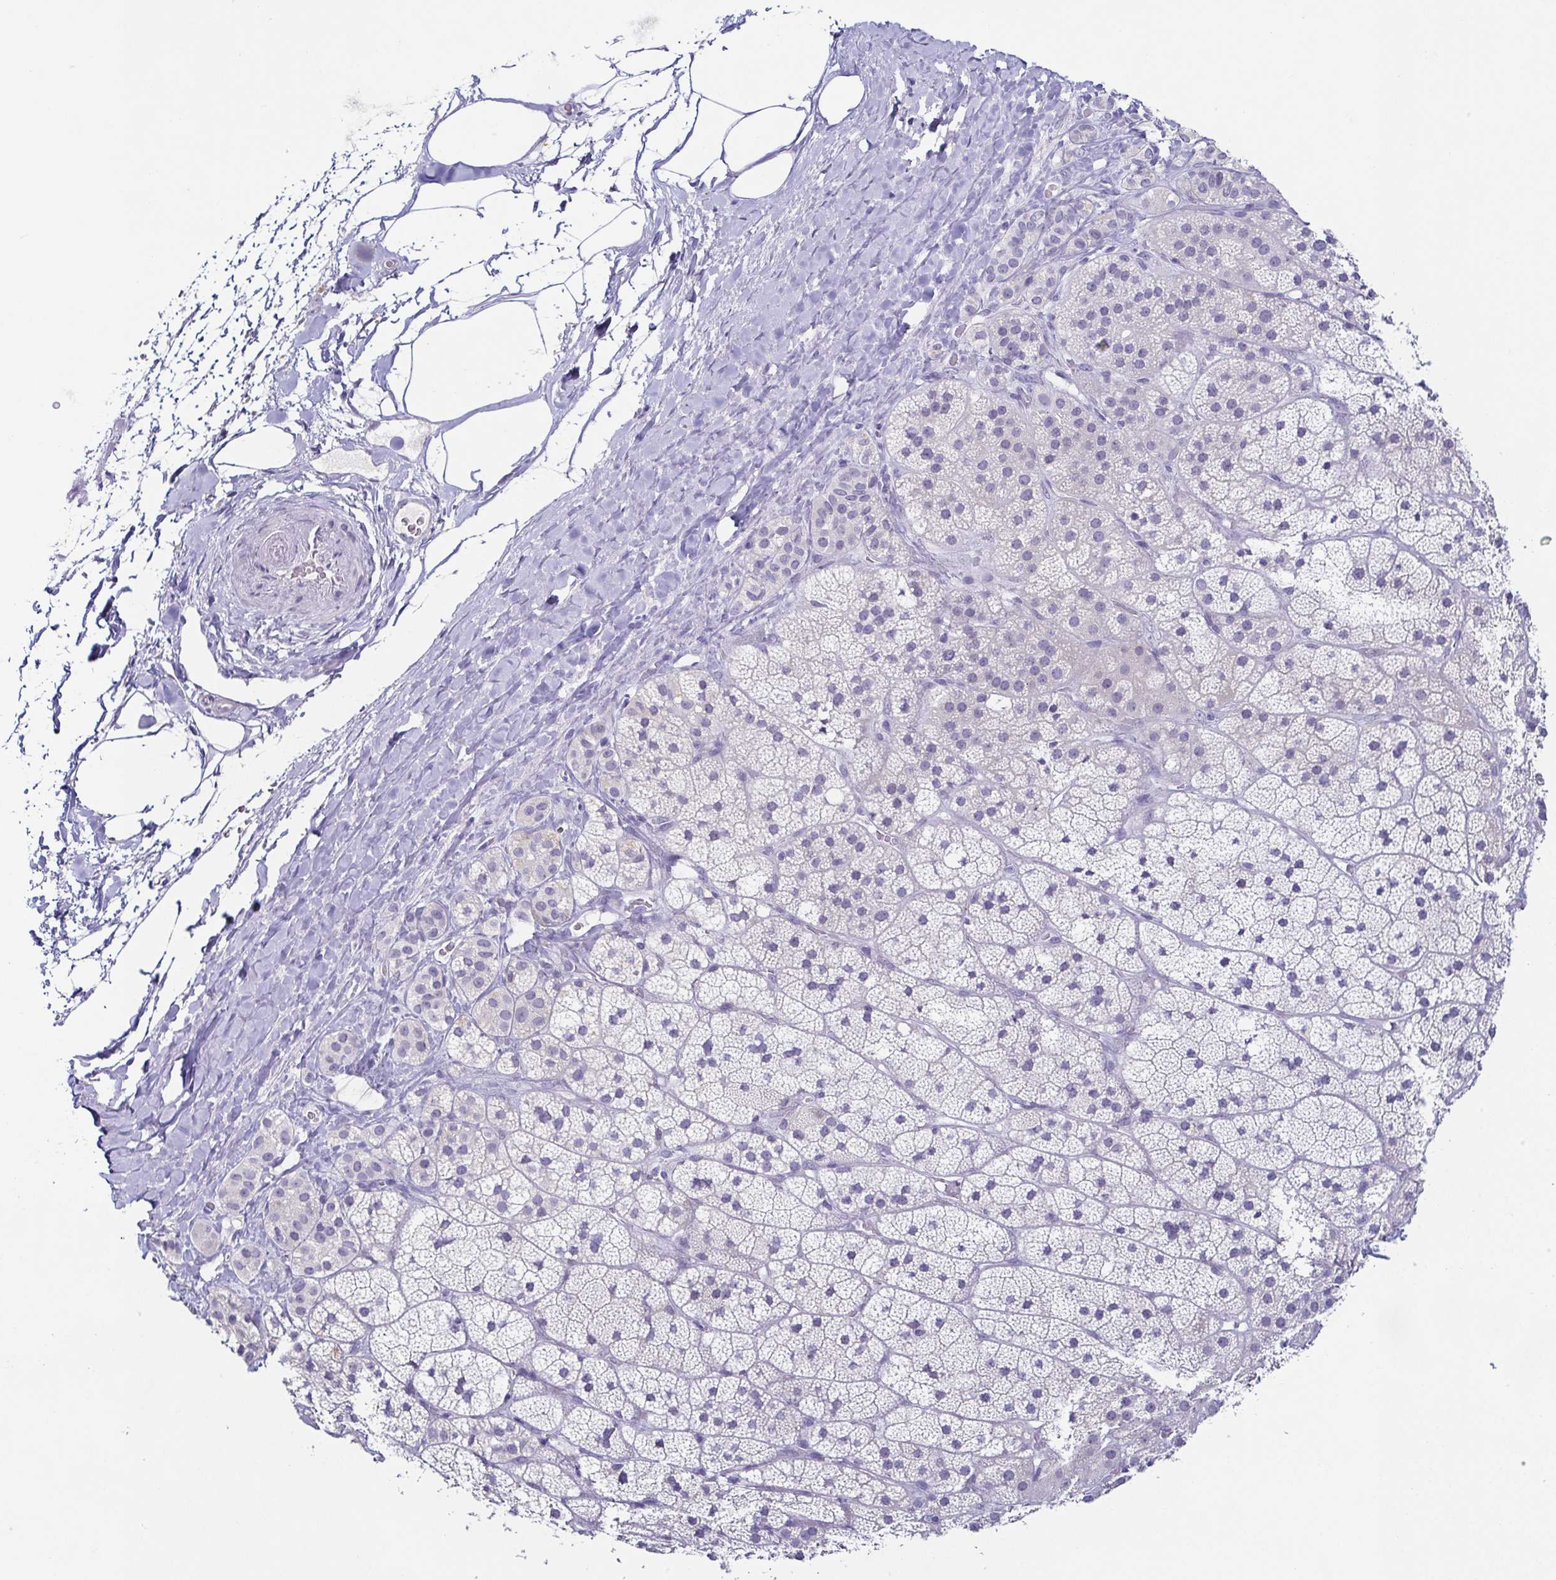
{"staining": {"intensity": "negative", "quantity": "none", "location": "none"}, "tissue": "adrenal gland", "cell_type": "Glandular cells", "image_type": "normal", "snomed": [{"axis": "morphology", "description": "Normal tissue, NOS"}, {"axis": "topography", "description": "Adrenal gland"}], "caption": "Immunohistochemical staining of normal adrenal gland reveals no significant expression in glandular cells. Nuclei are stained in blue.", "gene": "TP73", "patient": {"sex": "male", "age": 57}}